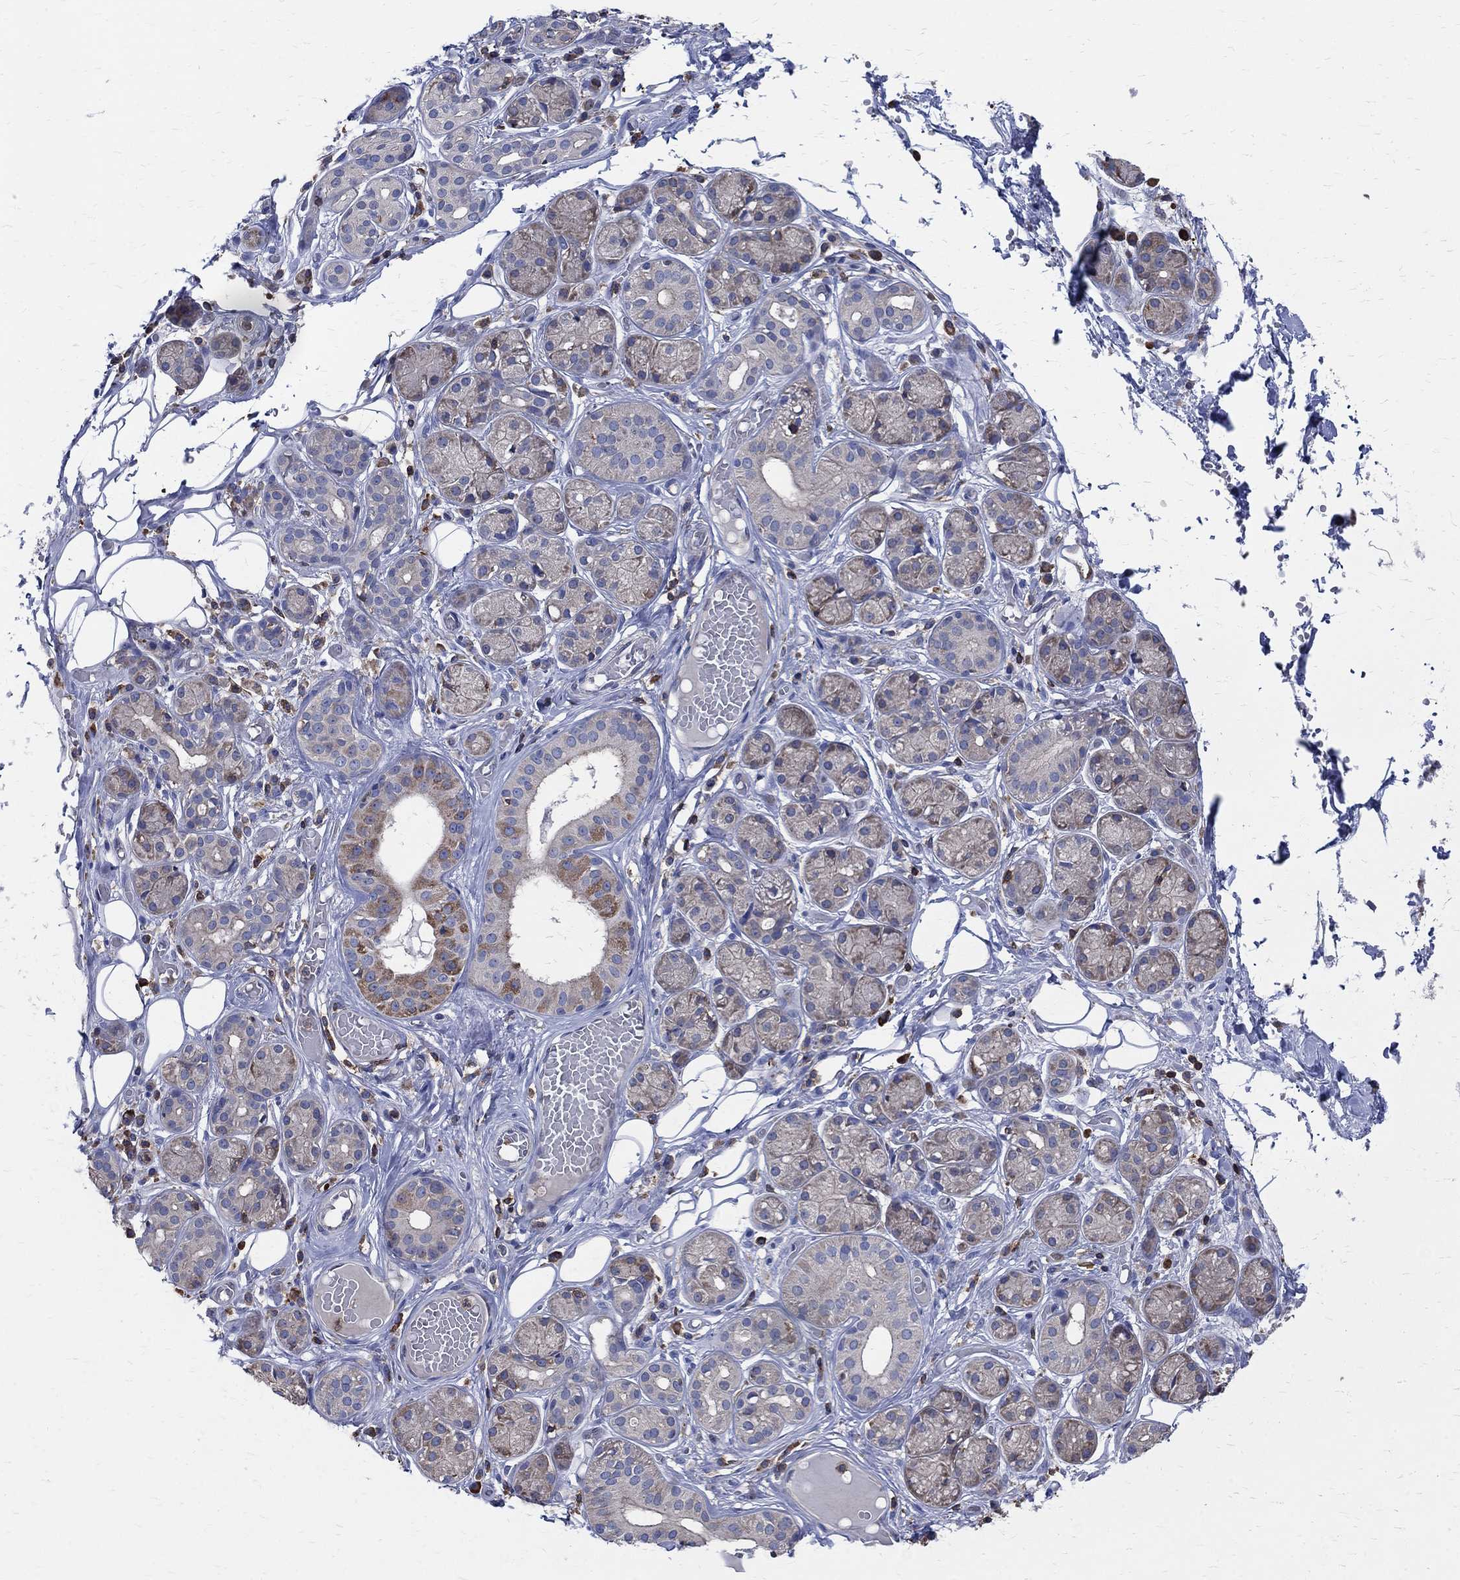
{"staining": {"intensity": "moderate", "quantity": "<25%", "location": "cytoplasmic/membranous"}, "tissue": "salivary gland", "cell_type": "Glandular cells", "image_type": "normal", "snomed": [{"axis": "morphology", "description": "Normal tissue, NOS"}, {"axis": "topography", "description": "Salivary gland"}, {"axis": "topography", "description": "Peripheral nerve tissue"}], "caption": "Protein staining of normal salivary gland displays moderate cytoplasmic/membranous positivity in about <25% of glandular cells. The staining is performed using DAB brown chromogen to label protein expression. The nuclei are counter-stained blue using hematoxylin.", "gene": "AGAP2", "patient": {"sex": "male", "age": 71}}